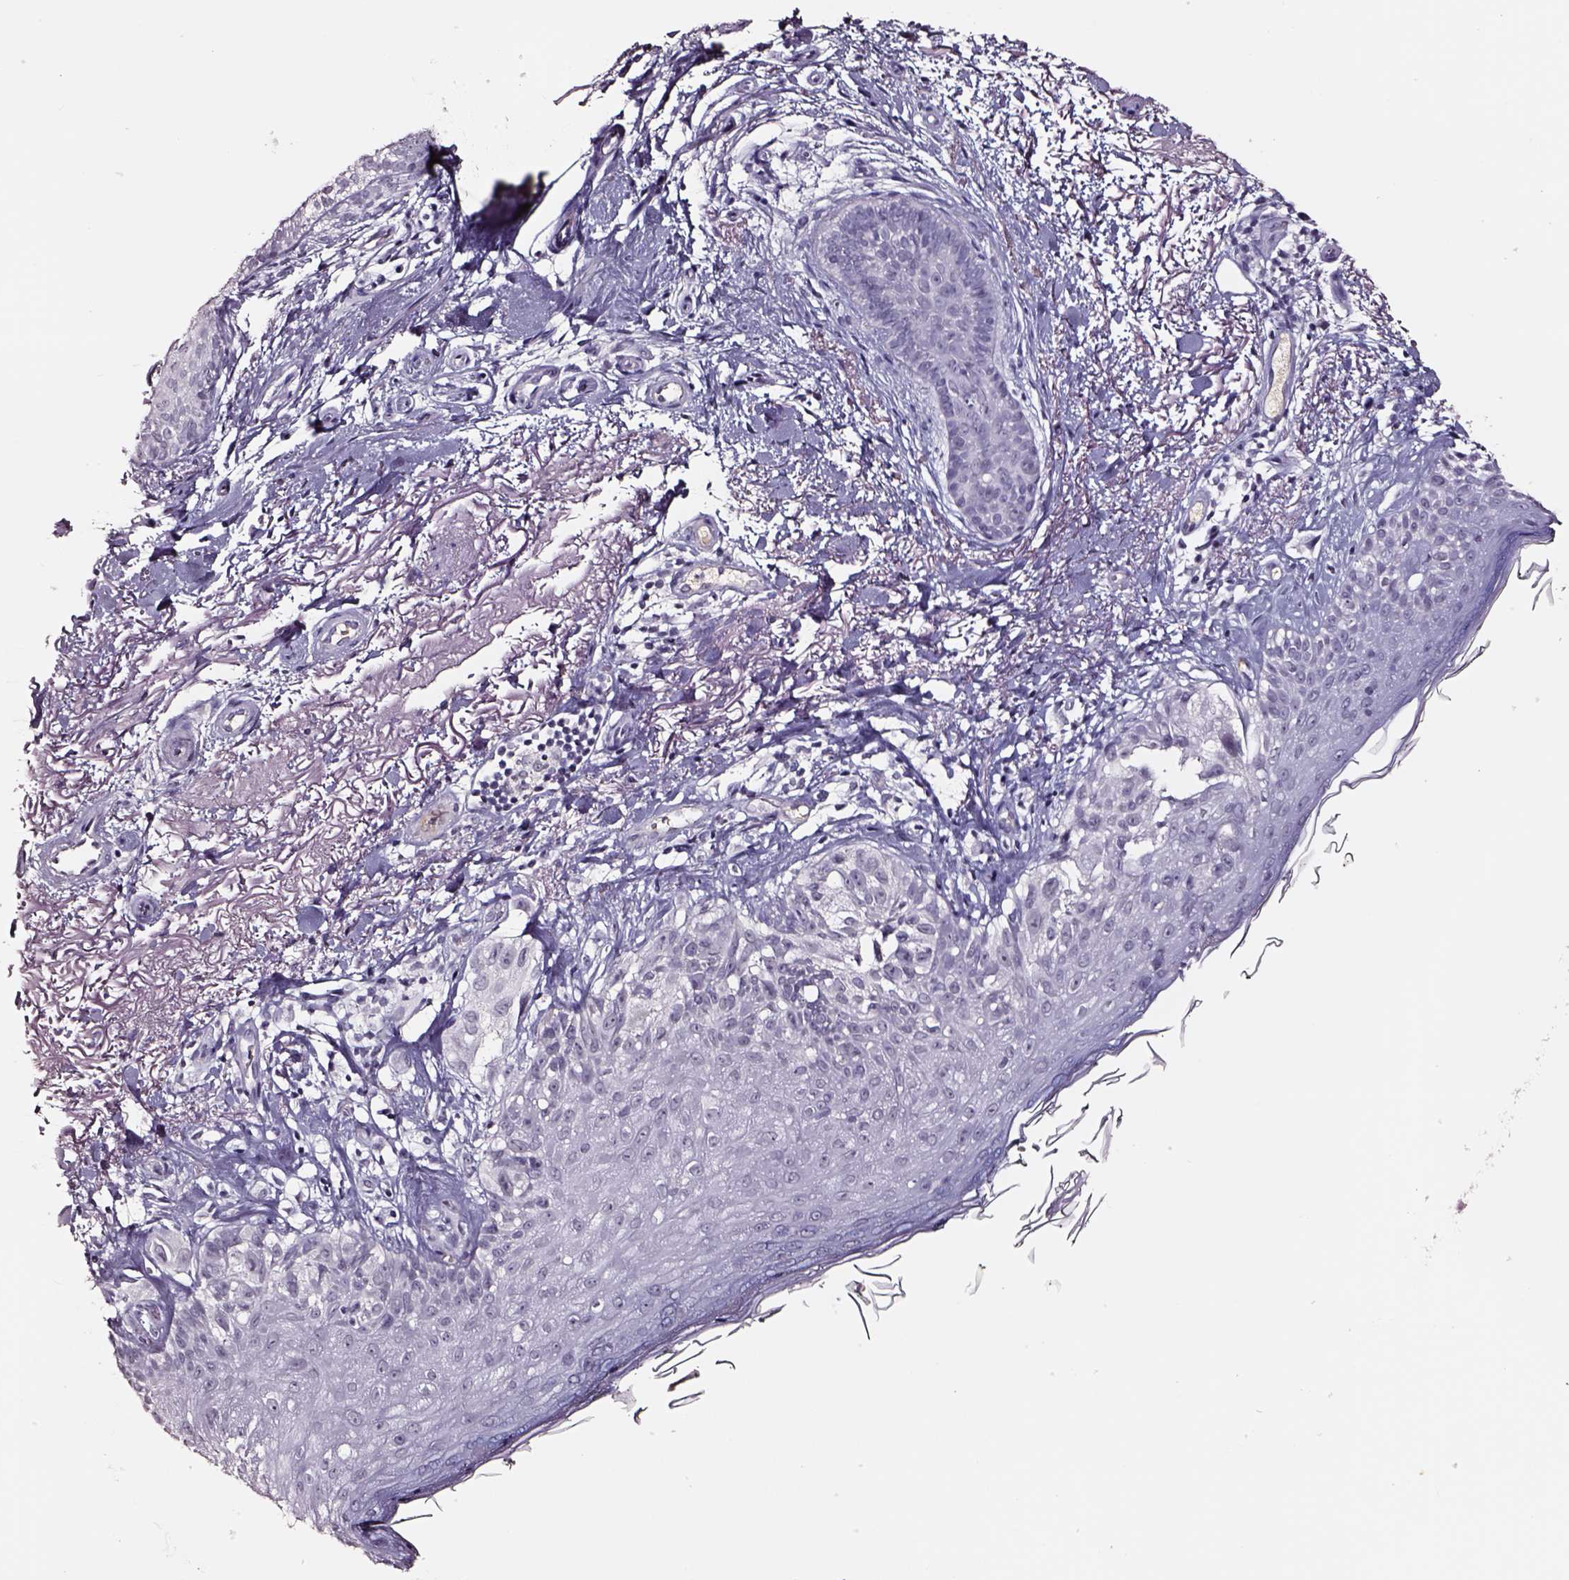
{"staining": {"intensity": "negative", "quantity": "none", "location": "none"}, "tissue": "melanoma", "cell_type": "Tumor cells", "image_type": "cancer", "snomed": [{"axis": "morphology", "description": "Malignant melanoma, NOS"}, {"axis": "topography", "description": "Skin"}], "caption": "Melanoma stained for a protein using IHC exhibits no positivity tumor cells.", "gene": "SMIM17", "patient": {"sex": "female", "age": 86}}